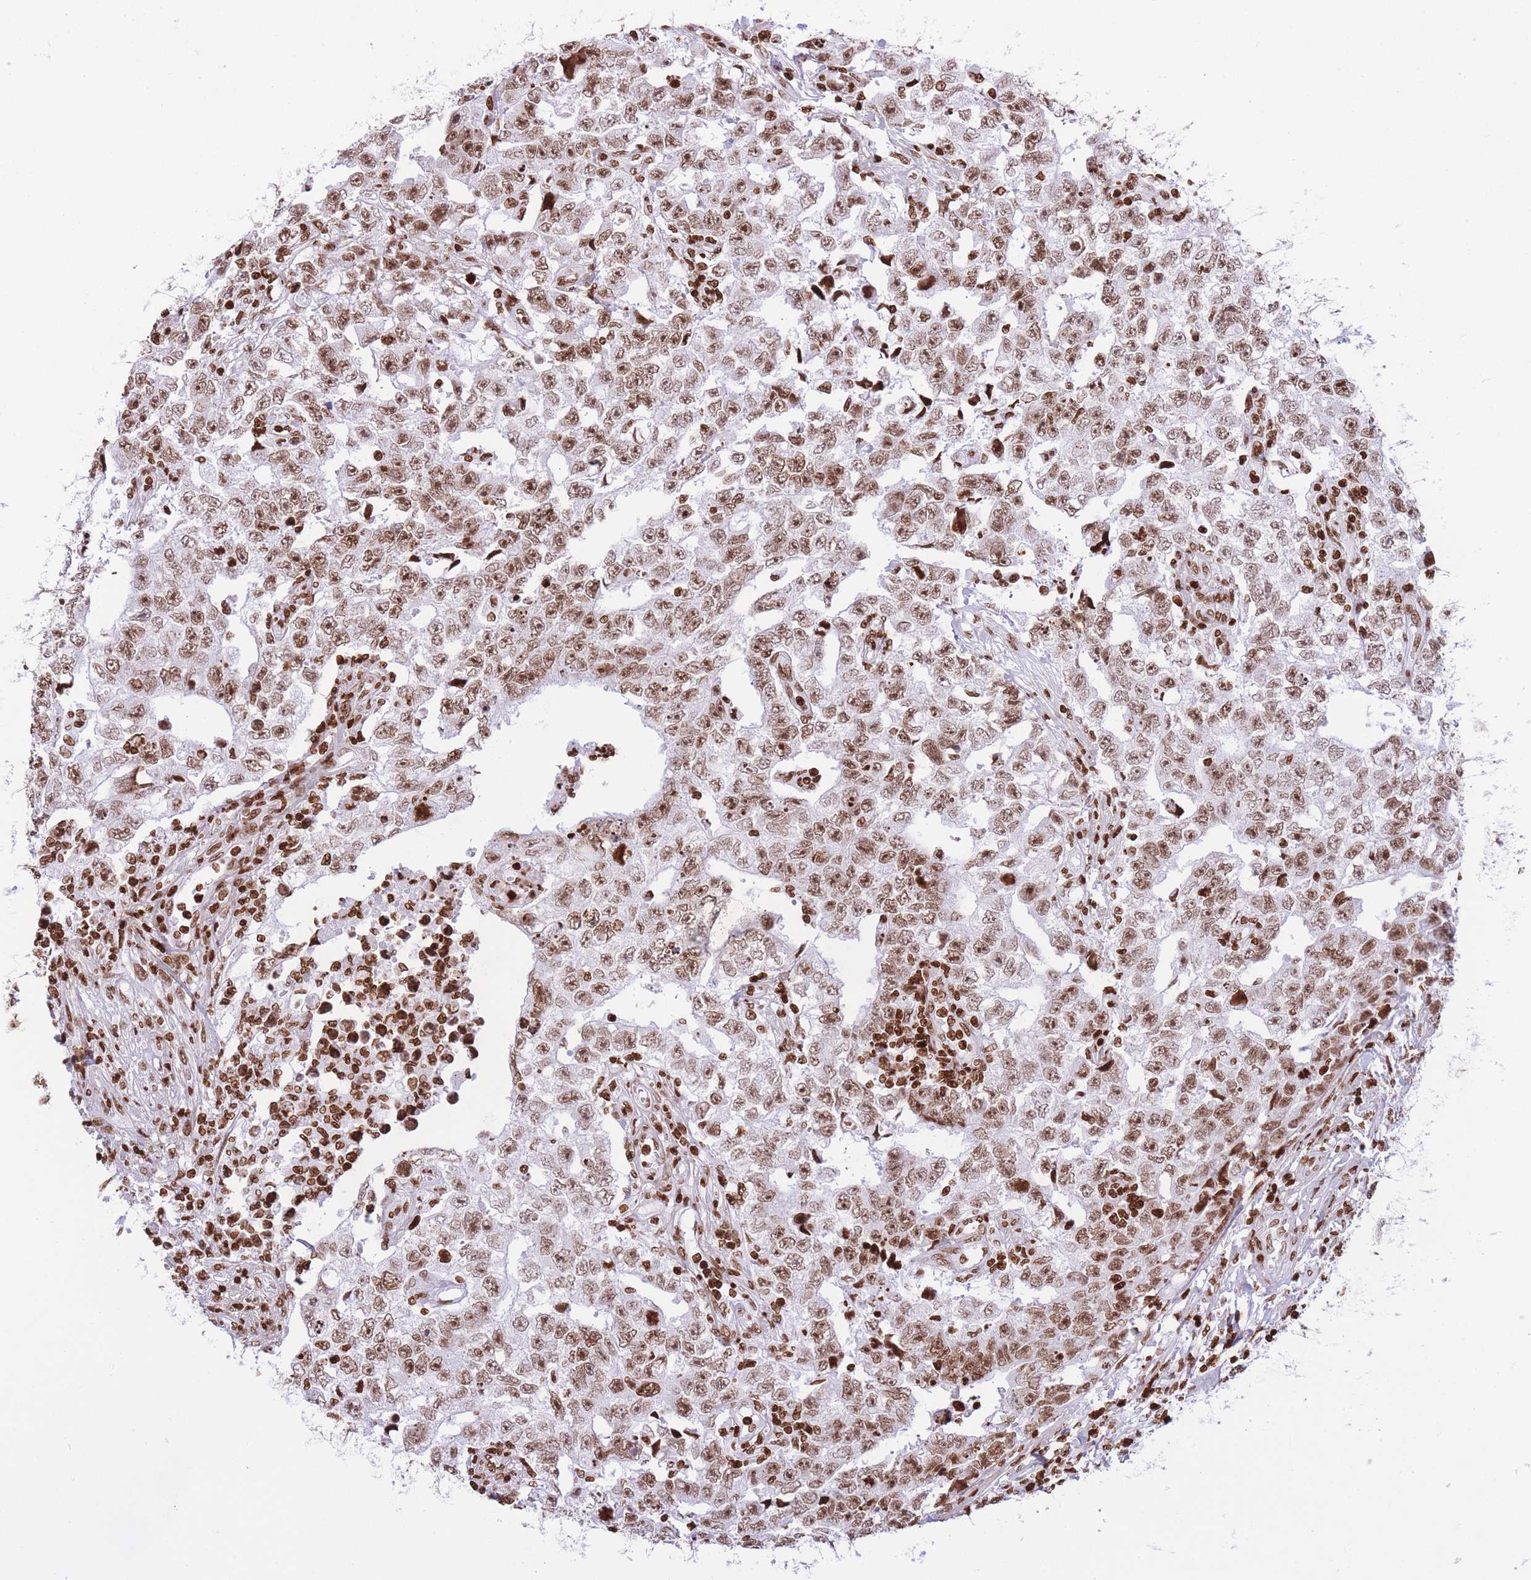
{"staining": {"intensity": "moderate", "quantity": ">75%", "location": "nuclear"}, "tissue": "testis cancer", "cell_type": "Tumor cells", "image_type": "cancer", "snomed": [{"axis": "morphology", "description": "Carcinoma, Embryonal, NOS"}, {"axis": "topography", "description": "Testis"}], "caption": "High-magnification brightfield microscopy of testis cancer (embryonal carcinoma) stained with DAB (brown) and counterstained with hematoxylin (blue). tumor cells exhibit moderate nuclear positivity is seen in about>75% of cells.", "gene": "H2BC11", "patient": {"sex": "male", "age": 25}}